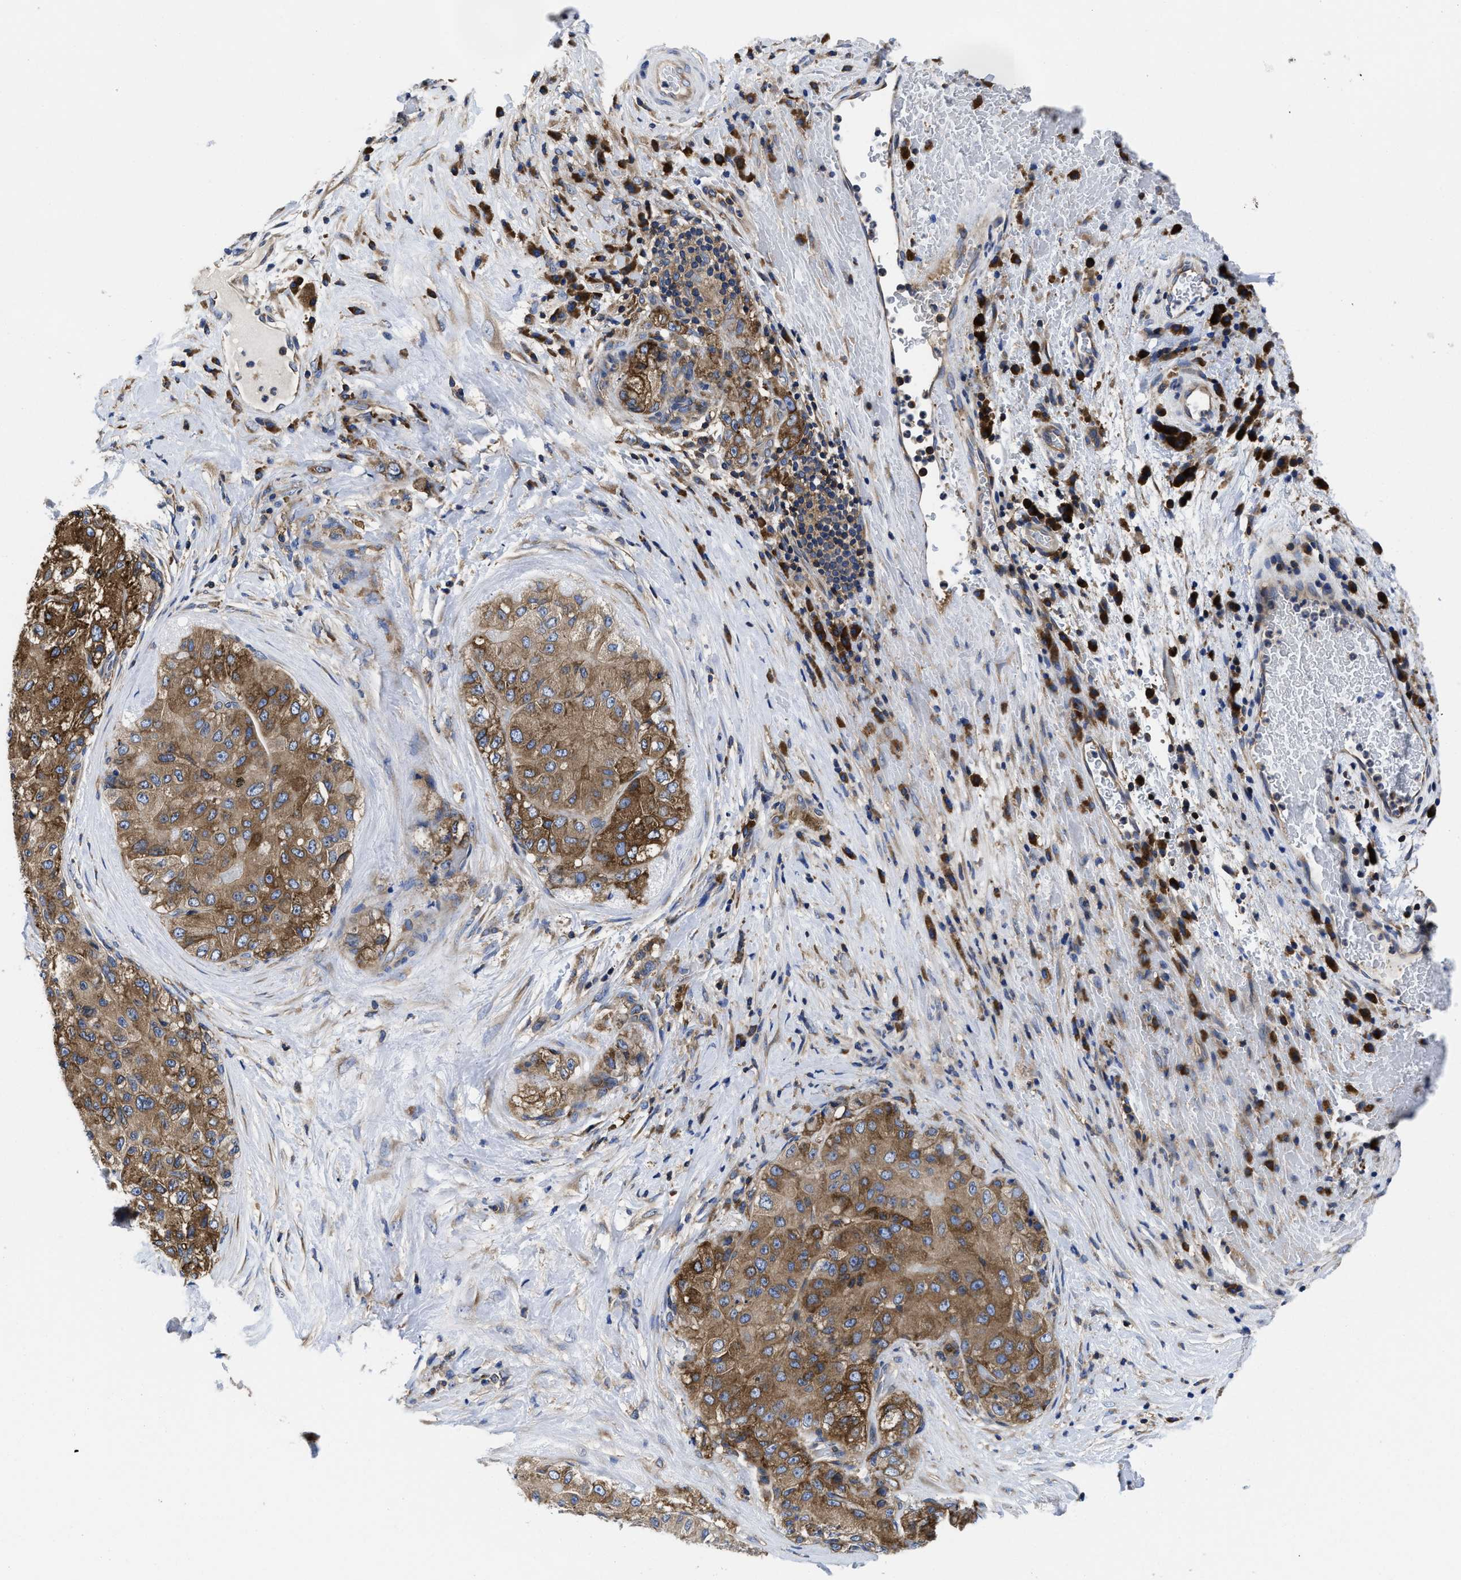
{"staining": {"intensity": "moderate", "quantity": ">75%", "location": "cytoplasmic/membranous"}, "tissue": "liver cancer", "cell_type": "Tumor cells", "image_type": "cancer", "snomed": [{"axis": "morphology", "description": "Carcinoma, Hepatocellular, NOS"}, {"axis": "topography", "description": "Liver"}], "caption": "DAB immunohistochemical staining of liver cancer exhibits moderate cytoplasmic/membranous protein staining in approximately >75% of tumor cells. The staining is performed using DAB brown chromogen to label protein expression. The nuclei are counter-stained blue using hematoxylin.", "gene": "YARS1", "patient": {"sex": "male", "age": 80}}